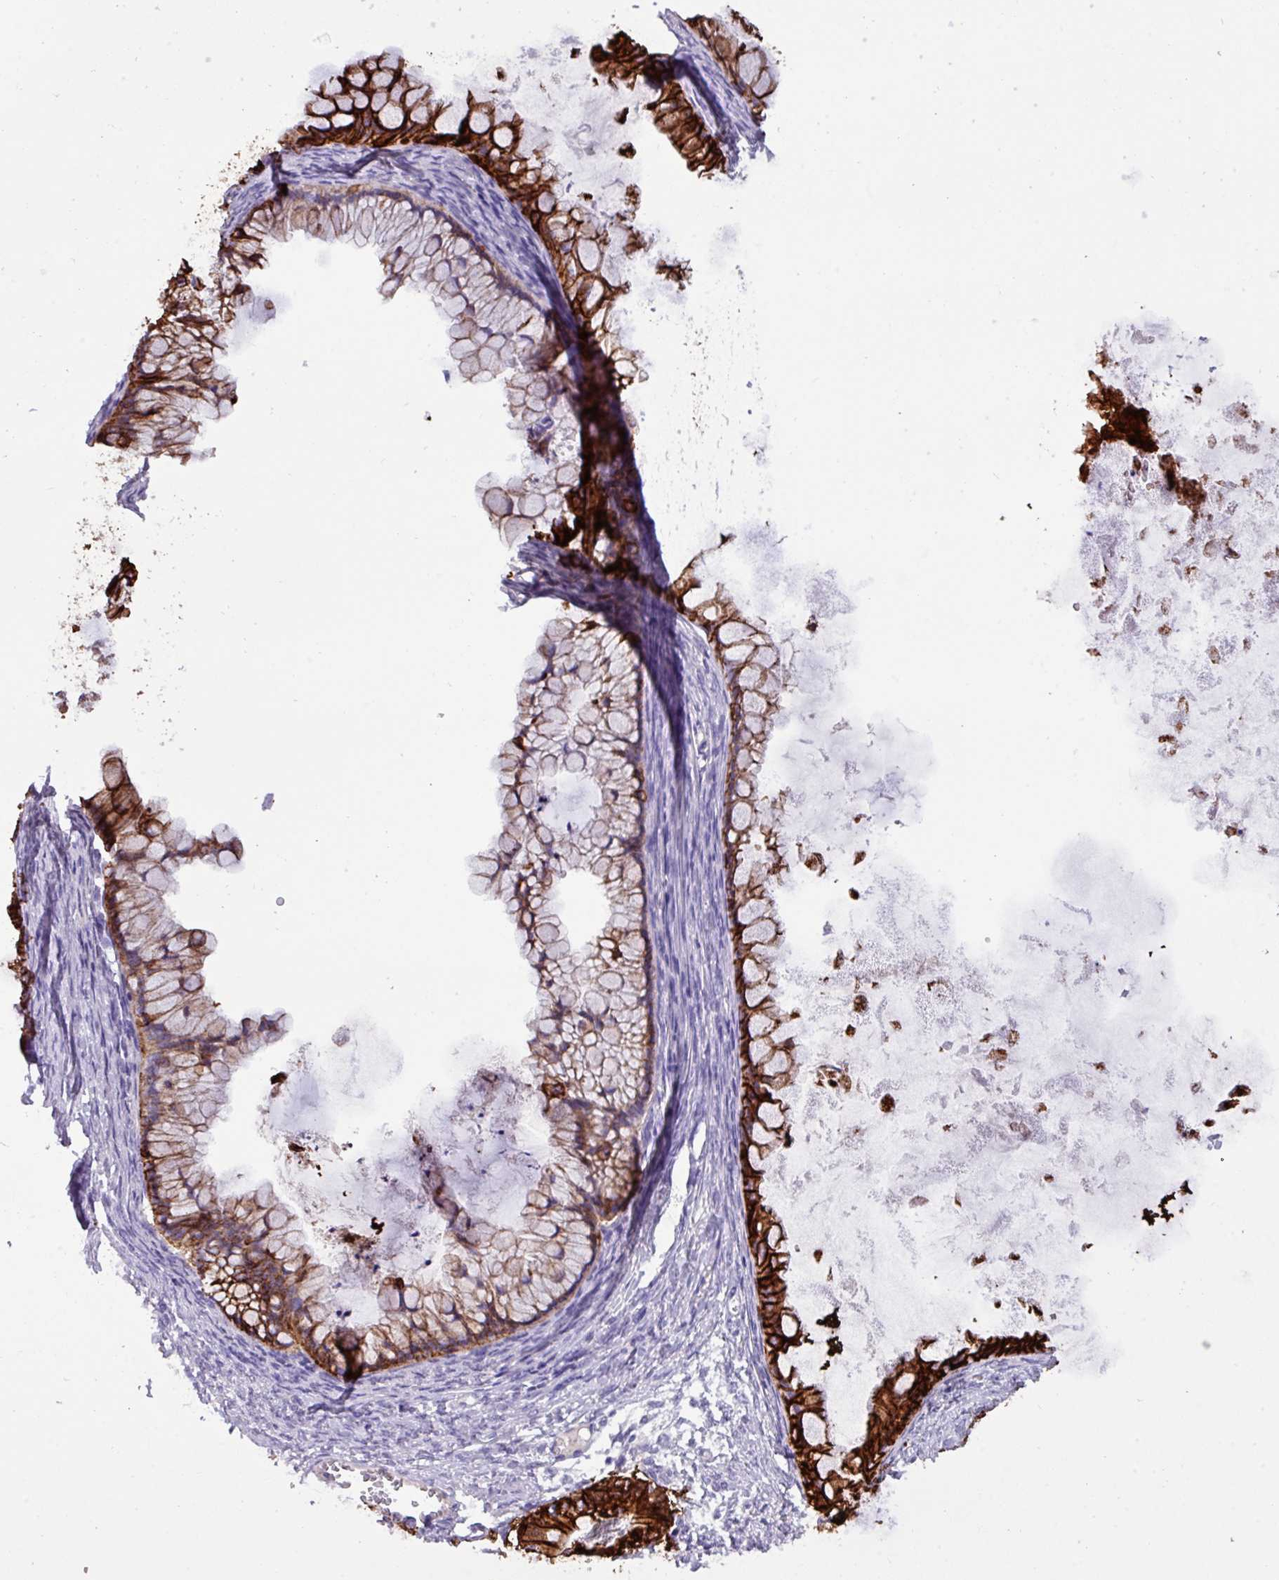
{"staining": {"intensity": "strong", "quantity": ">75%", "location": "cytoplasmic/membranous"}, "tissue": "ovarian cancer", "cell_type": "Tumor cells", "image_type": "cancer", "snomed": [{"axis": "morphology", "description": "Cystadenocarcinoma, mucinous, NOS"}, {"axis": "topography", "description": "Ovary"}], "caption": "Immunohistochemical staining of ovarian cancer (mucinous cystadenocarcinoma) displays high levels of strong cytoplasmic/membranous positivity in about >75% of tumor cells. (Brightfield microscopy of DAB IHC at high magnification).", "gene": "EPCAM", "patient": {"sex": "female", "age": 35}}